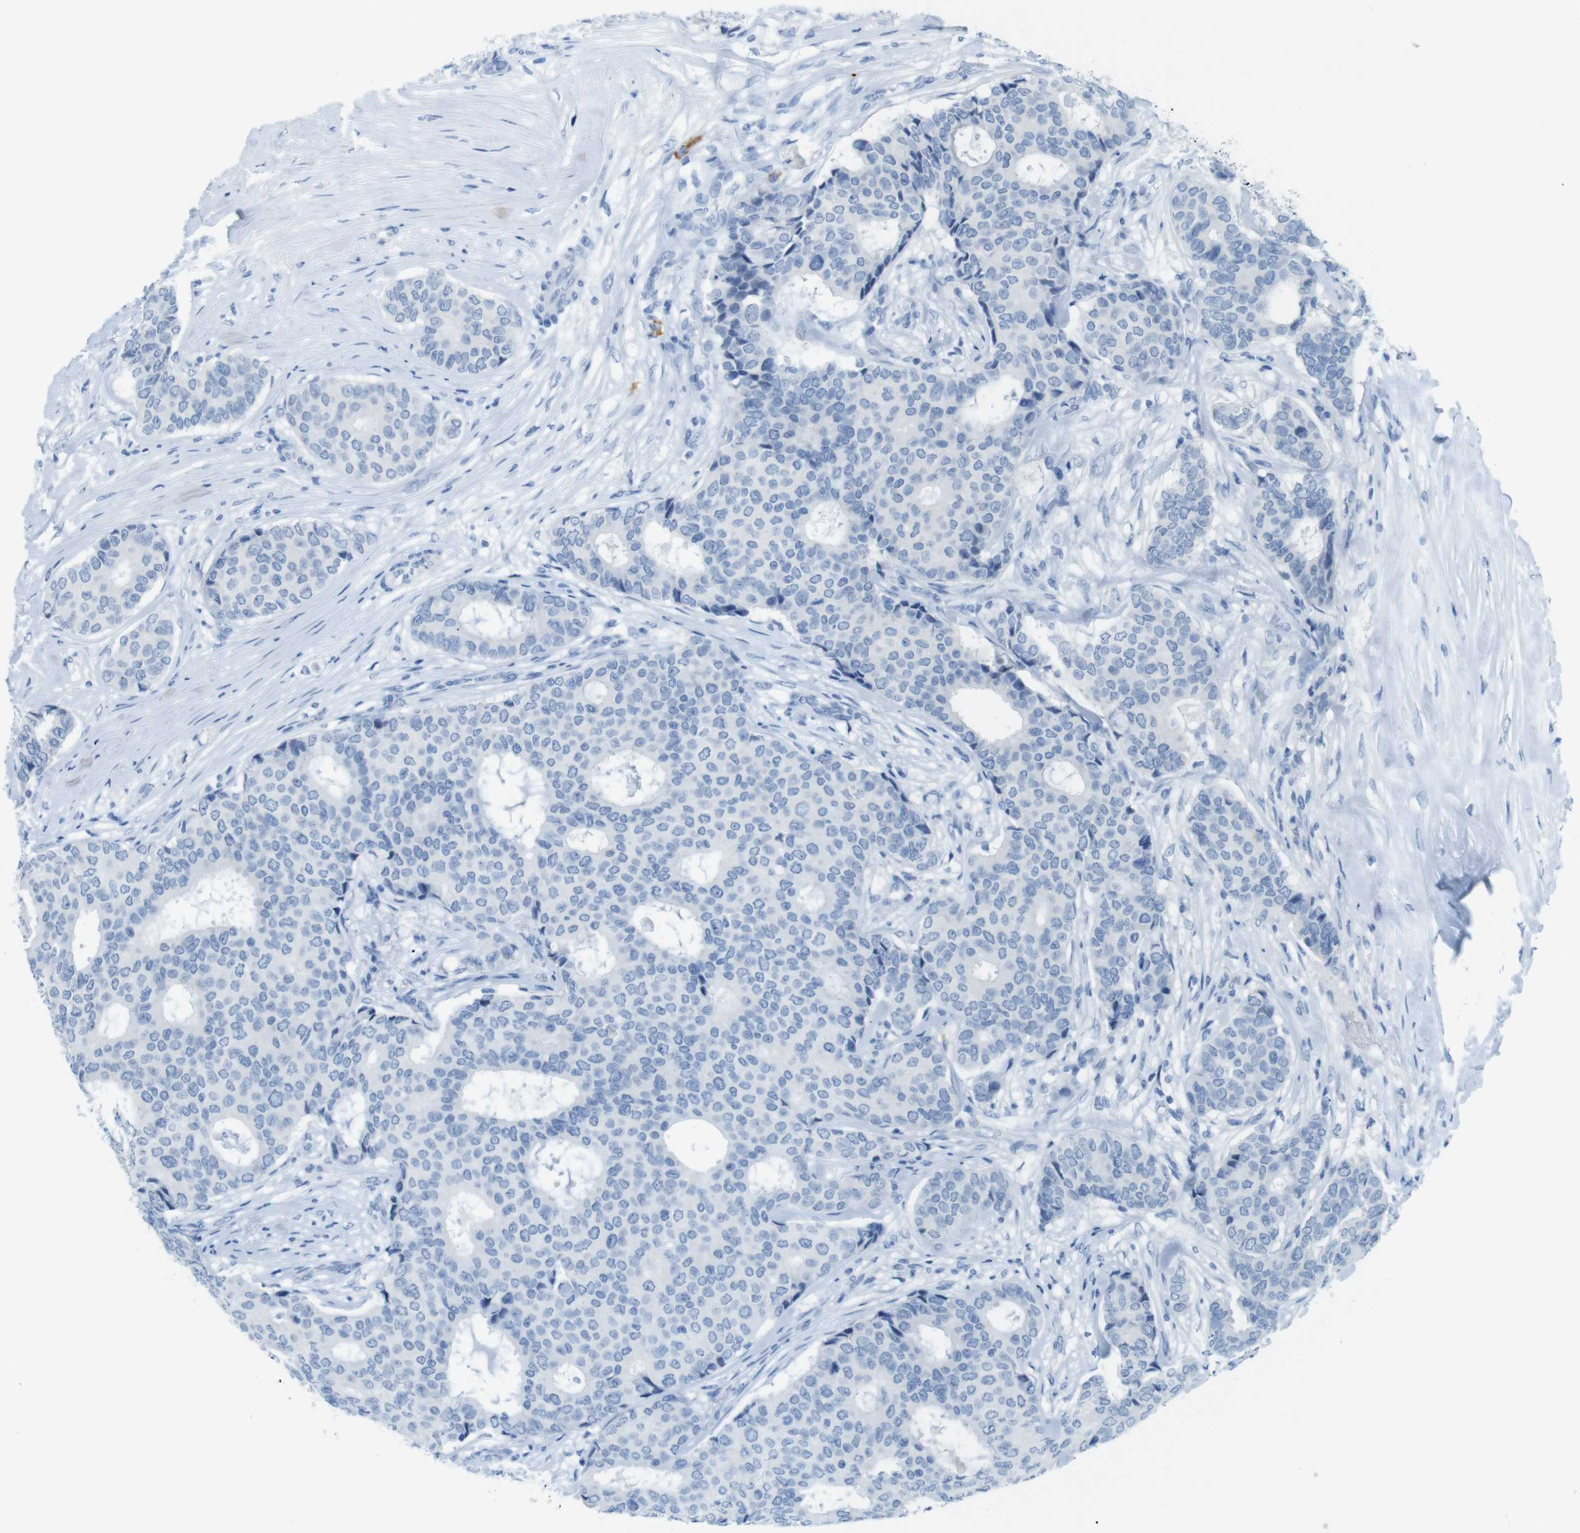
{"staining": {"intensity": "negative", "quantity": "none", "location": "none"}, "tissue": "breast cancer", "cell_type": "Tumor cells", "image_type": "cancer", "snomed": [{"axis": "morphology", "description": "Duct carcinoma"}, {"axis": "topography", "description": "Breast"}], "caption": "An image of human breast infiltrating ductal carcinoma is negative for staining in tumor cells.", "gene": "MCEMP1", "patient": {"sex": "female", "age": 75}}